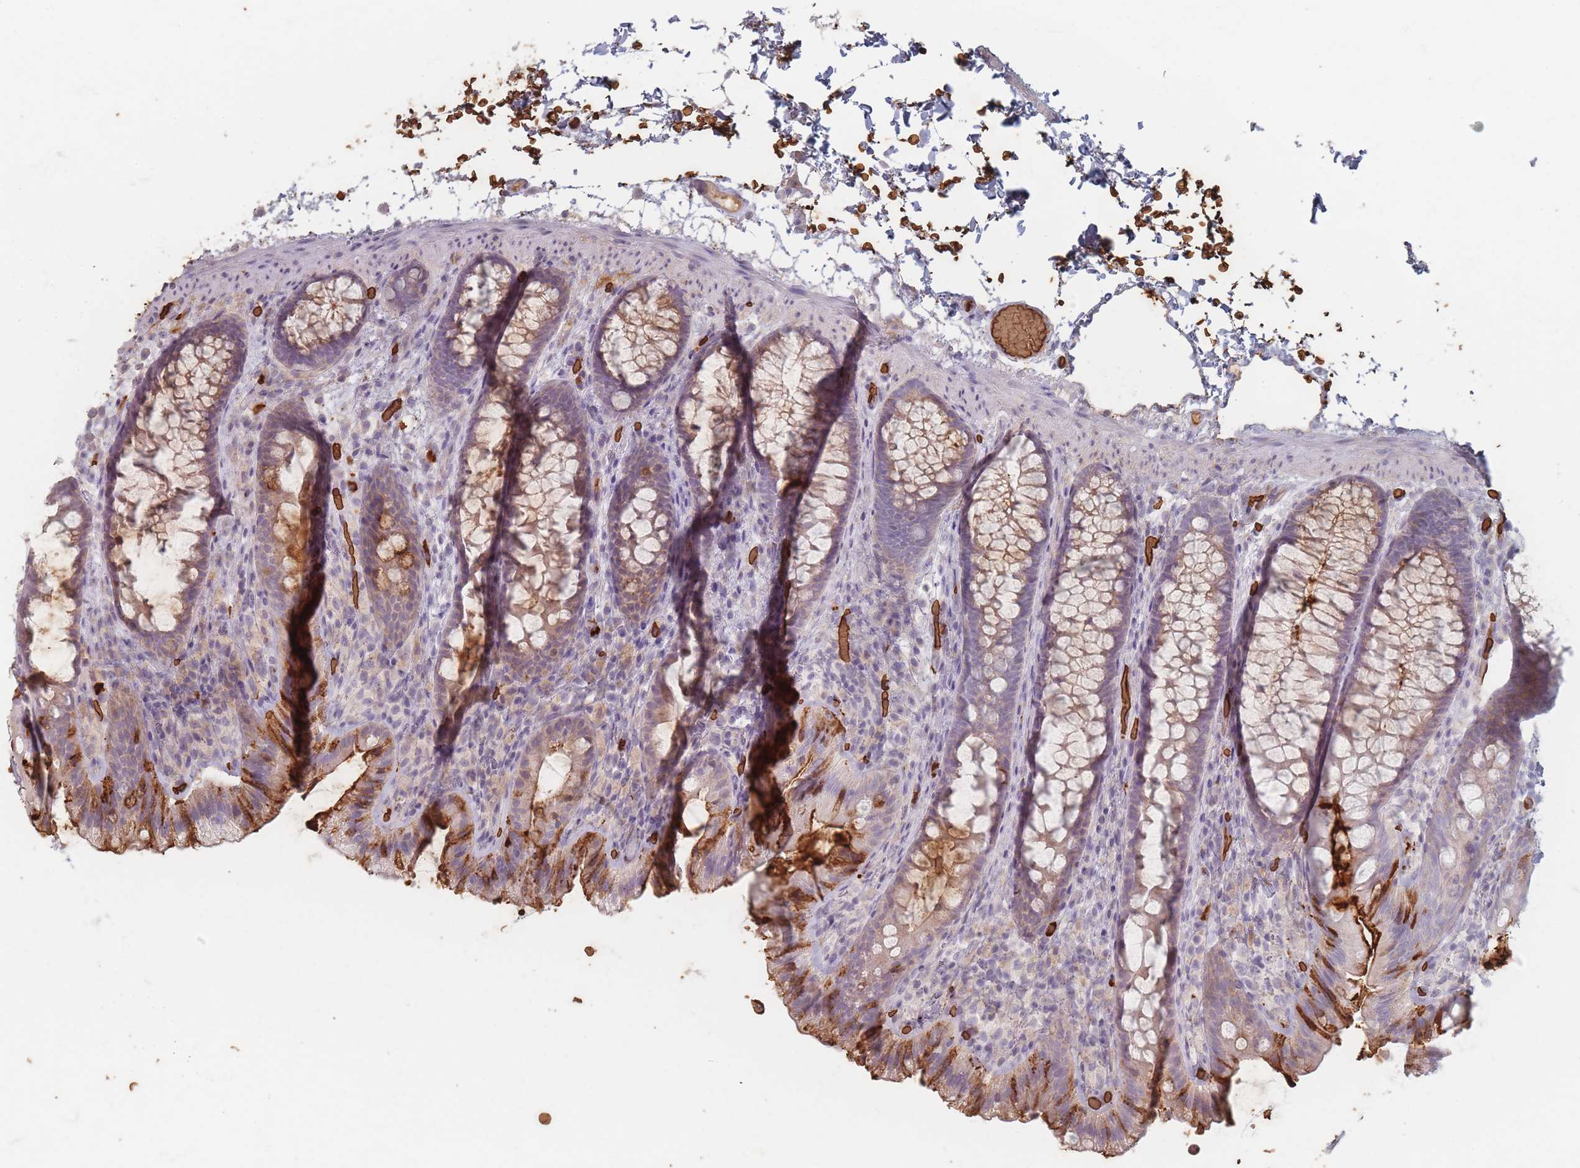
{"staining": {"intensity": "weak", "quantity": ">75%", "location": "cytoplasmic/membranous"}, "tissue": "colon", "cell_type": "Endothelial cells", "image_type": "normal", "snomed": [{"axis": "morphology", "description": "Normal tissue, NOS"}, {"axis": "topography", "description": "Colon"}], "caption": "Protein staining exhibits weak cytoplasmic/membranous positivity in about >75% of endothelial cells in unremarkable colon.", "gene": "SLC2A6", "patient": {"sex": "male", "age": 46}}